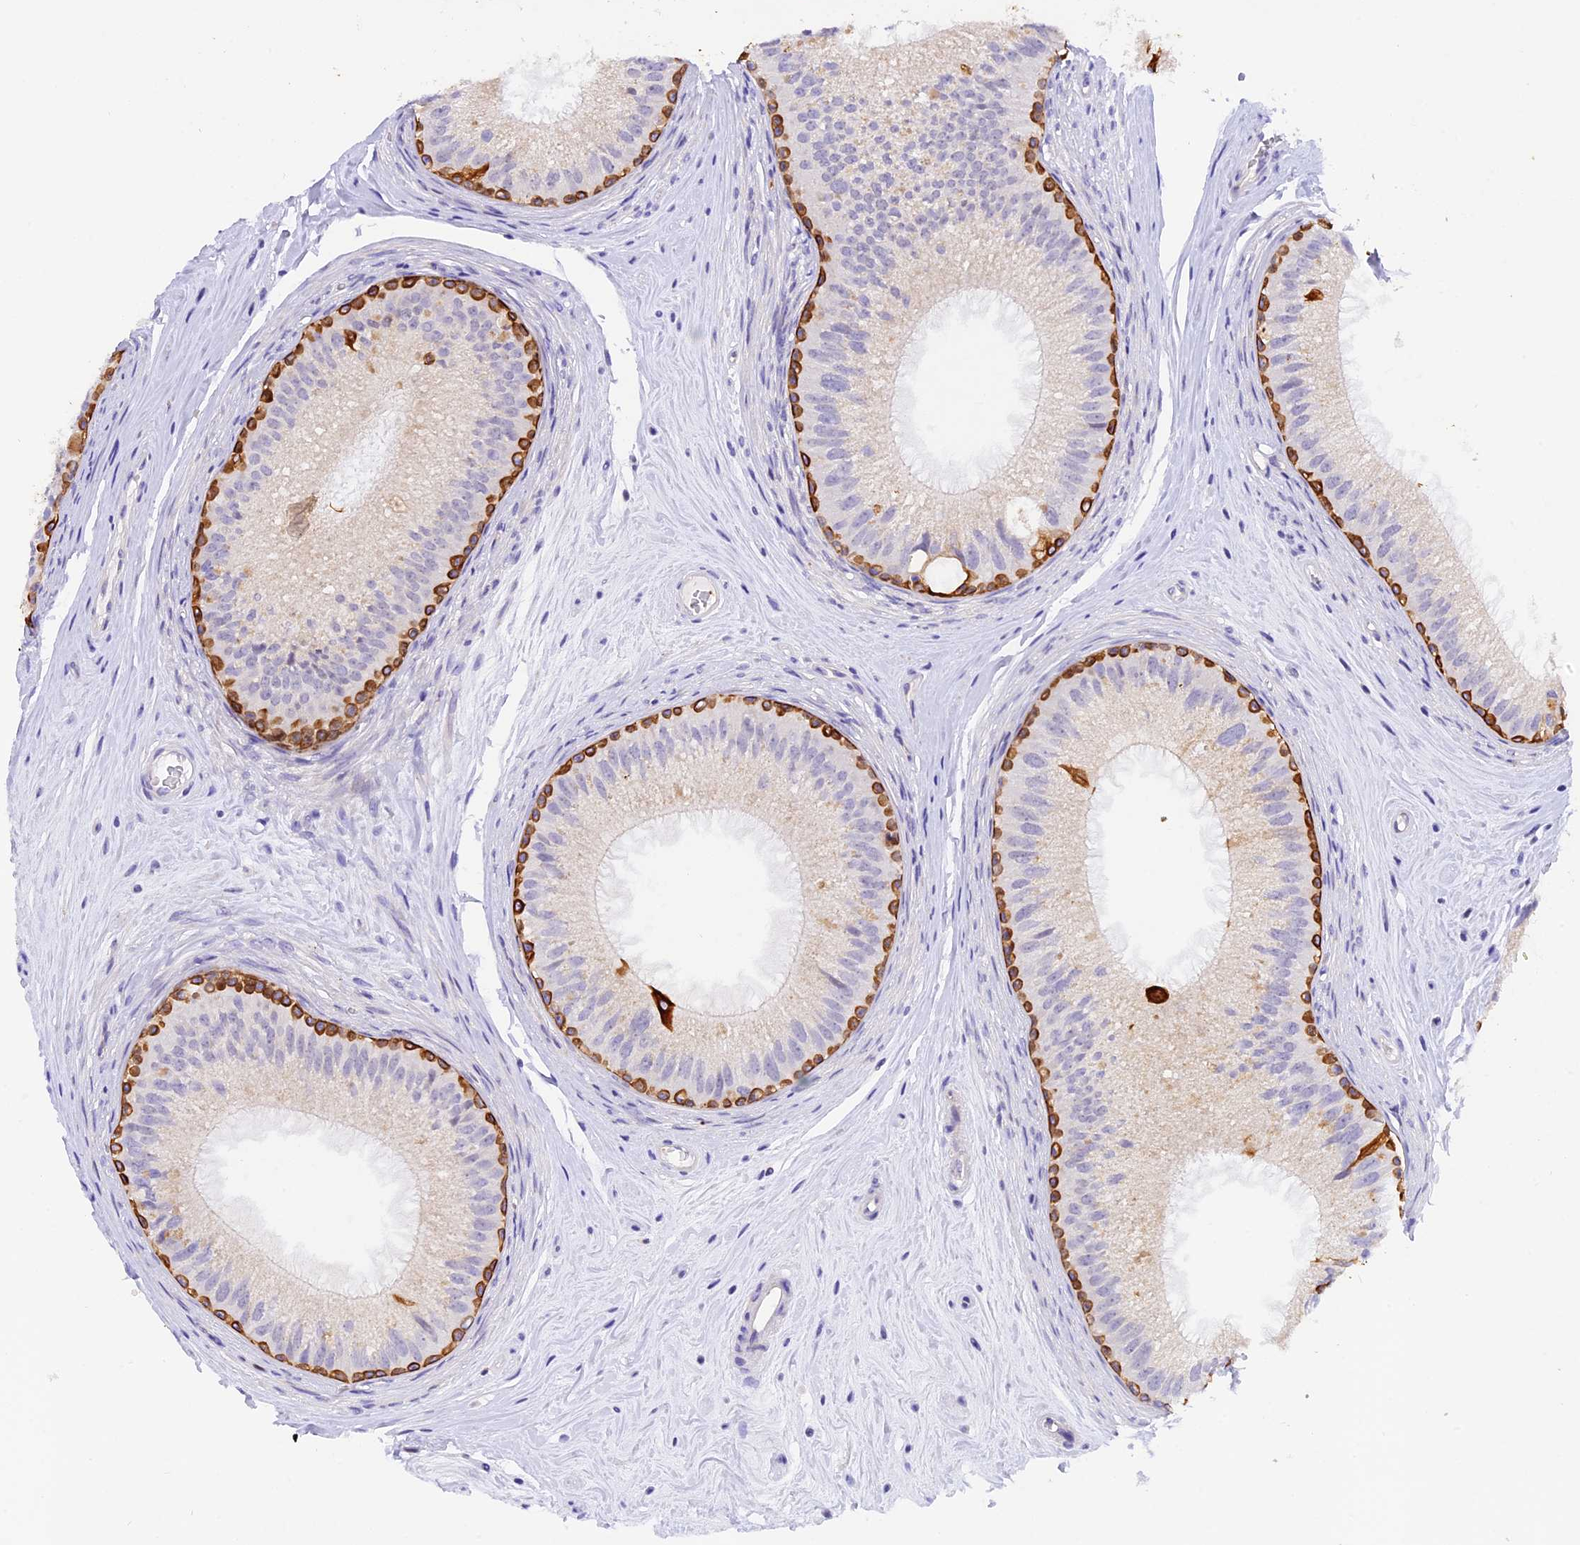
{"staining": {"intensity": "strong", "quantity": "<25%", "location": "cytoplasmic/membranous"}, "tissue": "epididymis", "cell_type": "Glandular cells", "image_type": "normal", "snomed": [{"axis": "morphology", "description": "Normal tissue, NOS"}, {"axis": "topography", "description": "Epididymis"}], "caption": "Epididymis was stained to show a protein in brown. There is medium levels of strong cytoplasmic/membranous positivity in approximately <25% of glandular cells. (Stains: DAB in brown, nuclei in blue, Microscopy: brightfield microscopy at high magnification).", "gene": "PKIA", "patient": {"sex": "male", "age": 33}}